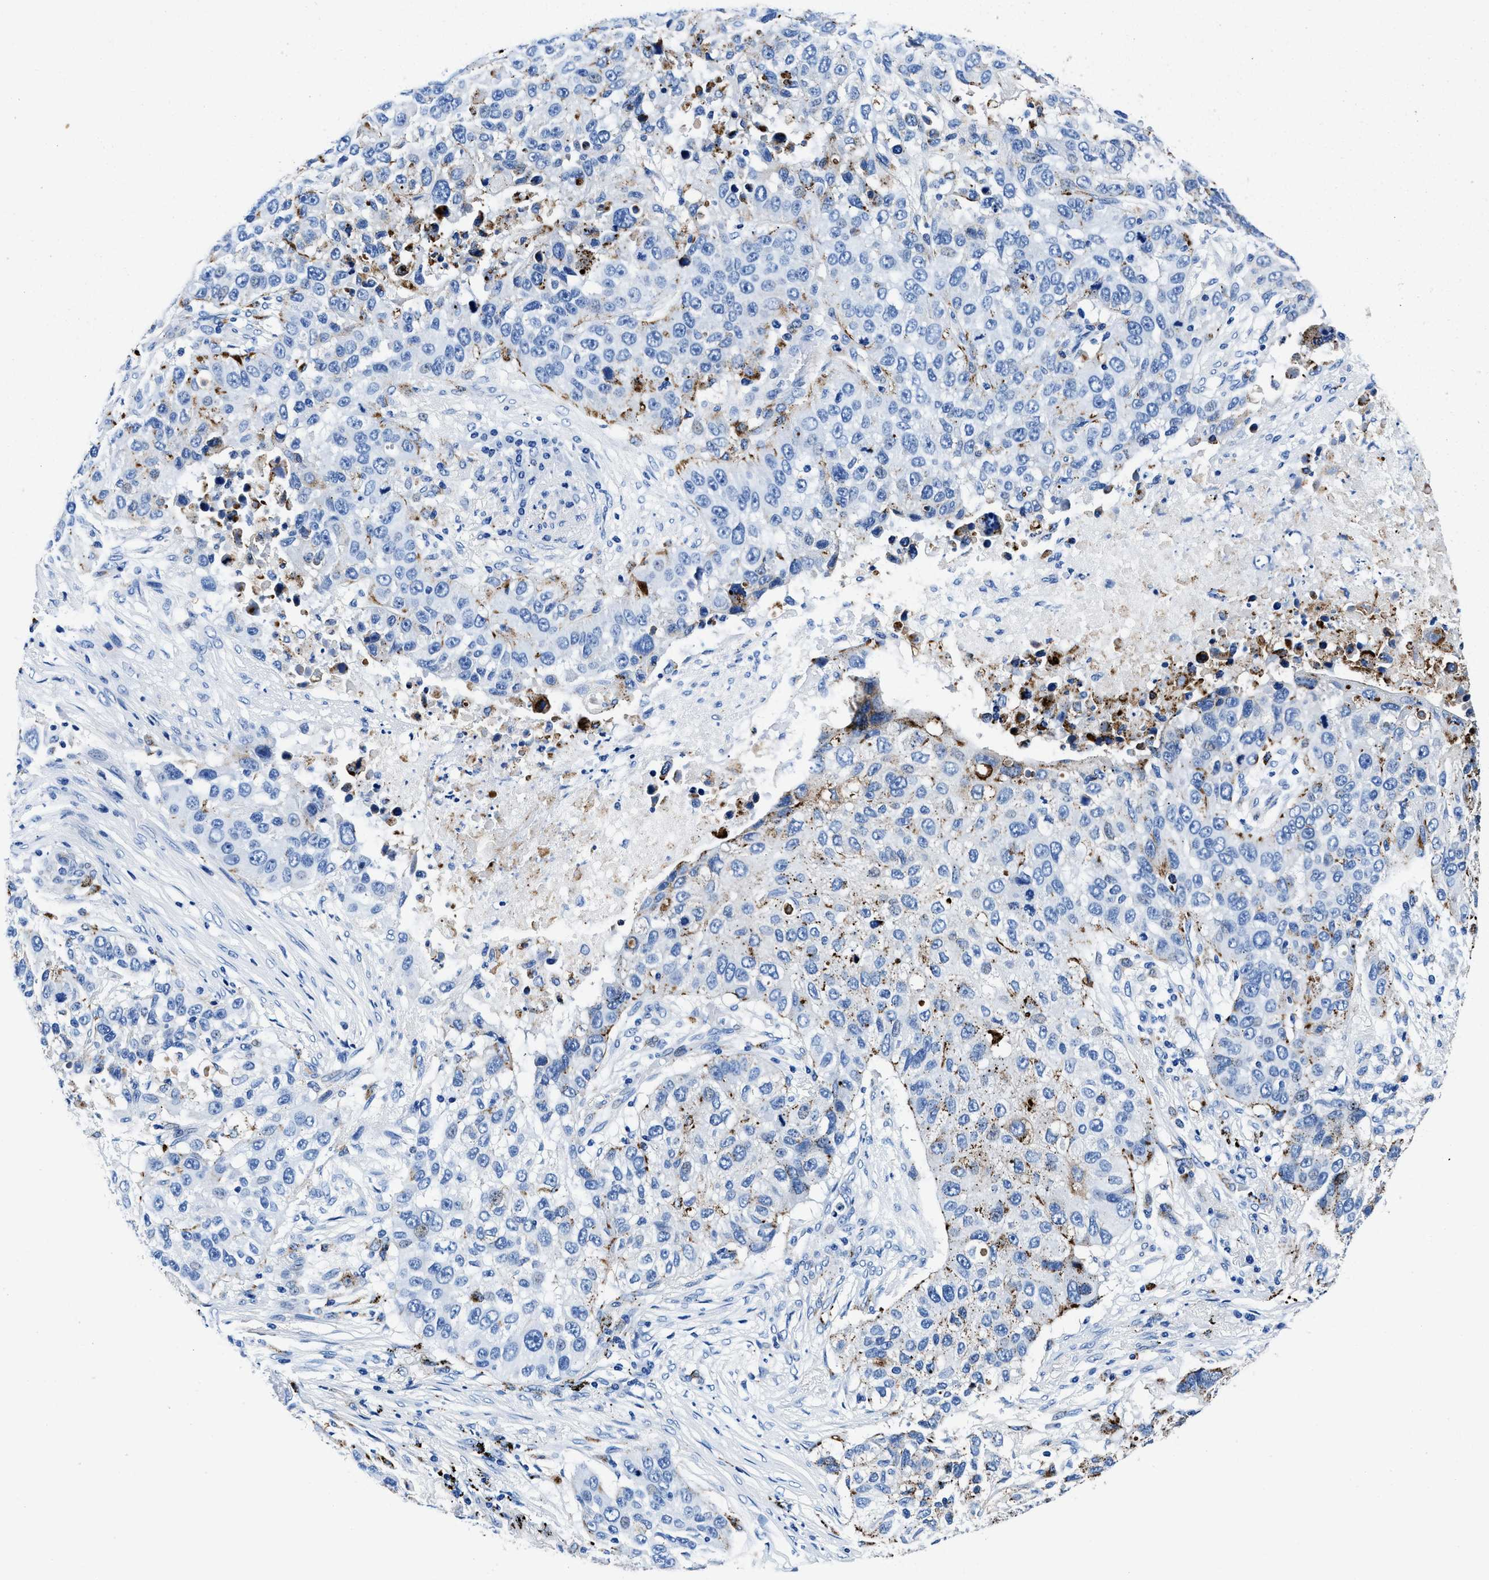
{"staining": {"intensity": "moderate", "quantity": "<25%", "location": "cytoplasmic/membranous"}, "tissue": "lung cancer", "cell_type": "Tumor cells", "image_type": "cancer", "snomed": [{"axis": "morphology", "description": "Squamous cell carcinoma, NOS"}, {"axis": "topography", "description": "Lung"}], "caption": "Immunohistochemistry (IHC) of lung cancer exhibits low levels of moderate cytoplasmic/membranous staining in about <25% of tumor cells.", "gene": "OR14K1", "patient": {"sex": "male", "age": 57}}